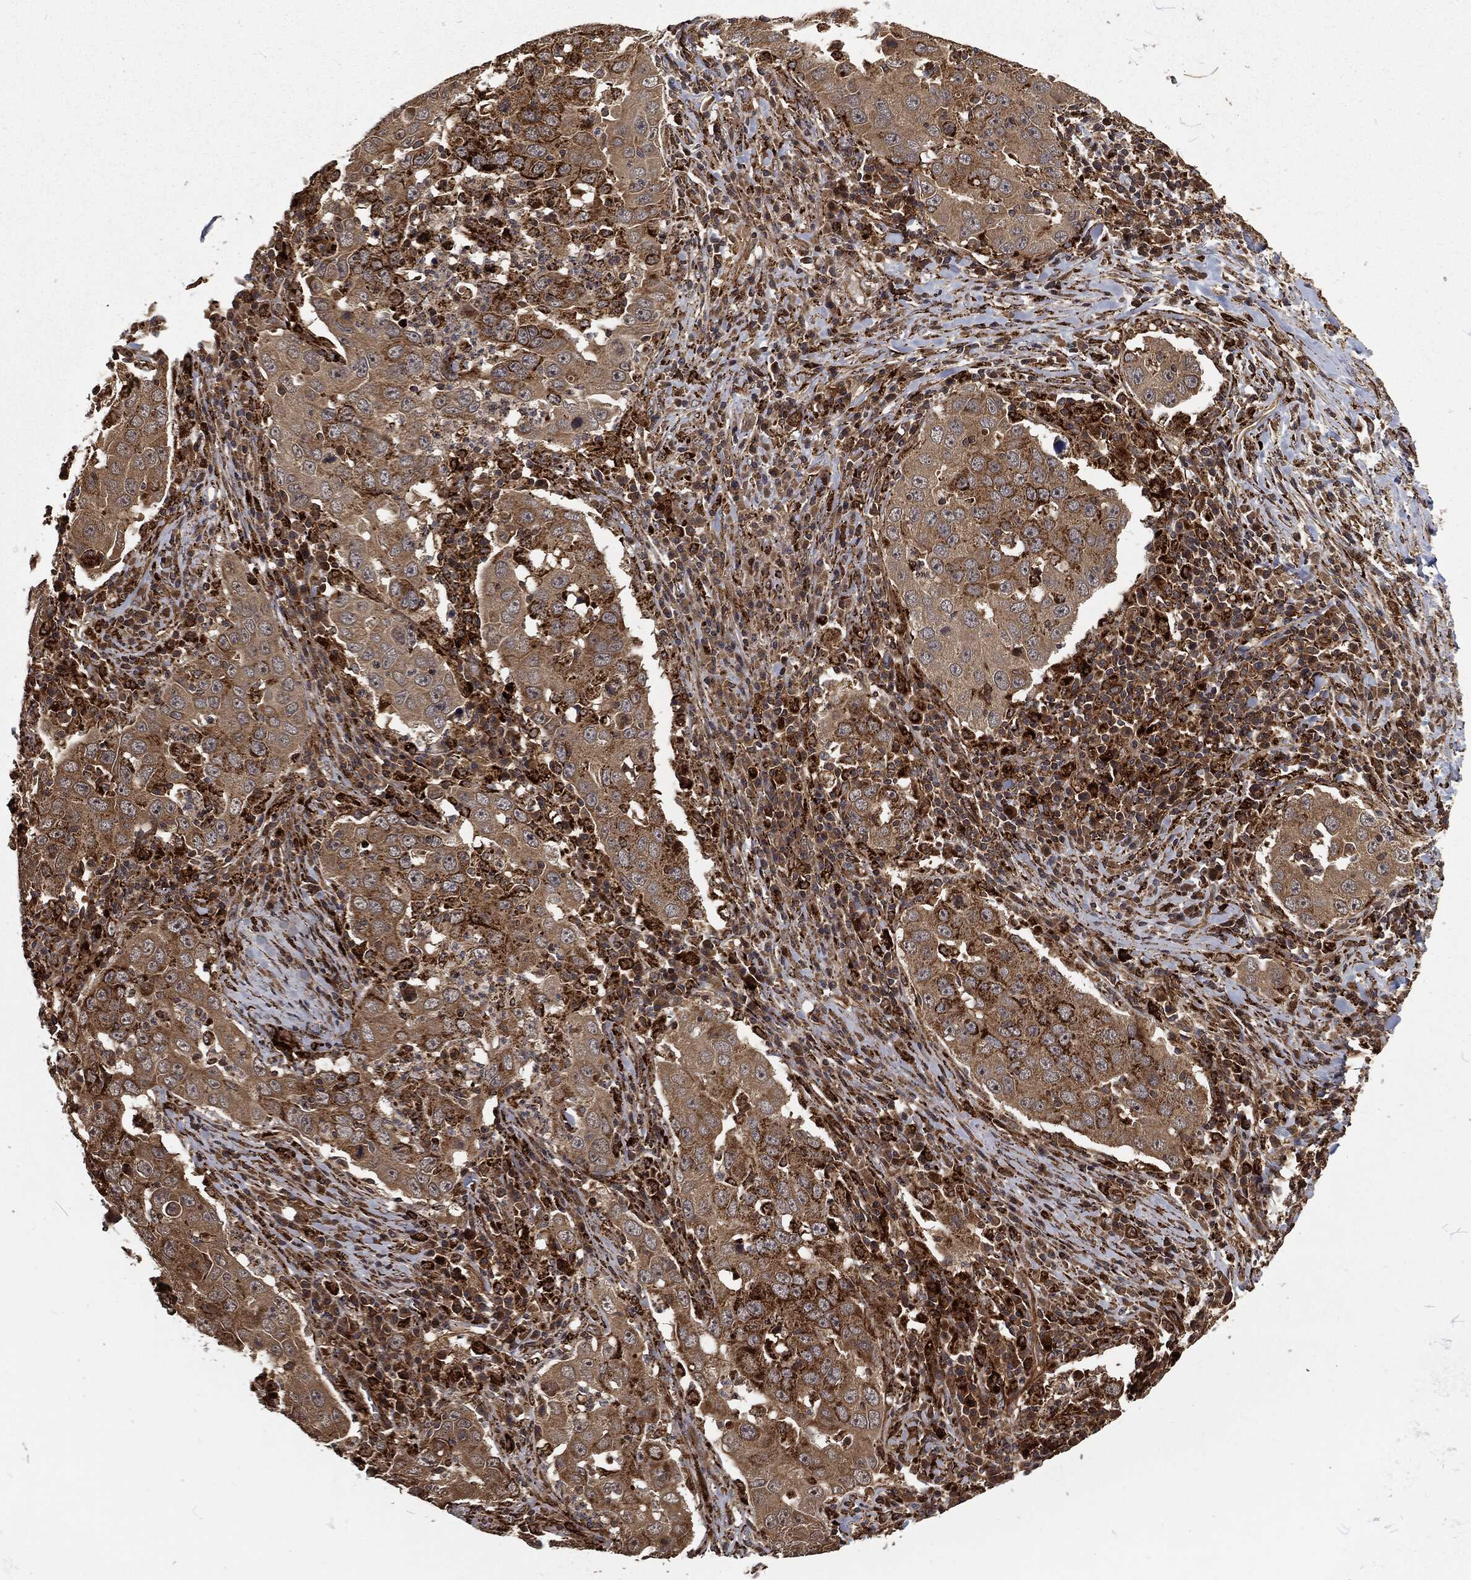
{"staining": {"intensity": "moderate", "quantity": ">75%", "location": "cytoplasmic/membranous"}, "tissue": "lung cancer", "cell_type": "Tumor cells", "image_type": "cancer", "snomed": [{"axis": "morphology", "description": "Adenocarcinoma, NOS"}, {"axis": "topography", "description": "Lung"}], "caption": "Tumor cells exhibit medium levels of moderate cytoplasmic/membranous positivity in approximately >75% of cells in human lung adenocarcinoma.", "gene": "RFTN1", "patient": {"sex": "male", "age": 73}}